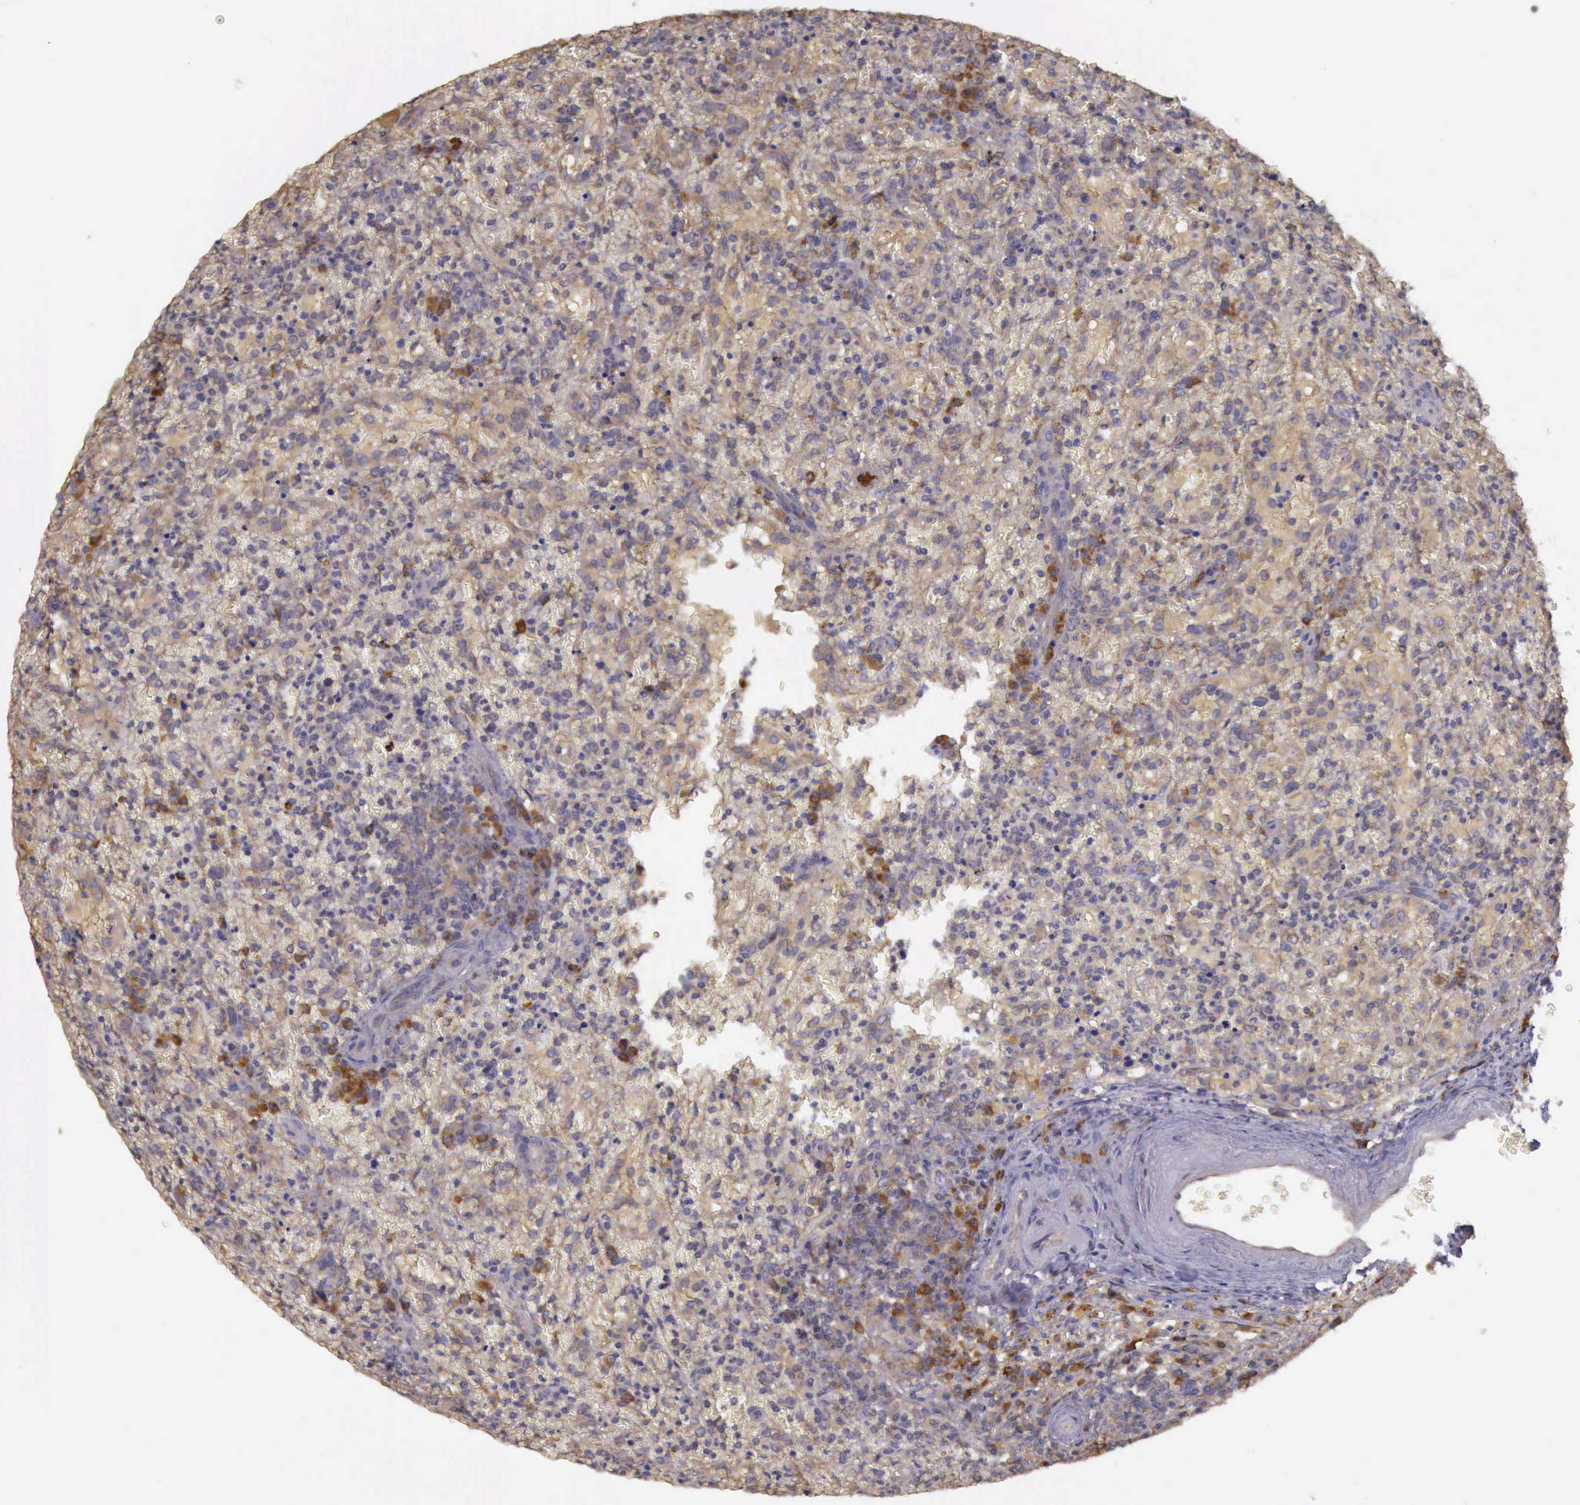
{"staining": {"intensity": "weak", "quantity": ">75%", "location": "cytoplasmic/membranous"}, "tissue": "lymphoma", "cell_type": "Tumor cells", "image_type": "cancer", "snomed": [{"axis": "morphology", "description": "Malignant lymphoma, non-Hodgkin's type, High grade"}, {"axis": "topography", "description": "Spleen"}, {"axis": "topography", "description": "Lymph node"}], "caption": "Malignant lymphoma, non-Hodgkin's type (high-grade) stained with a protein marker demonstrates weak staining in tumor cells.", "gene": "EIF5", "patient": {"sex": "female", "age": 70}}